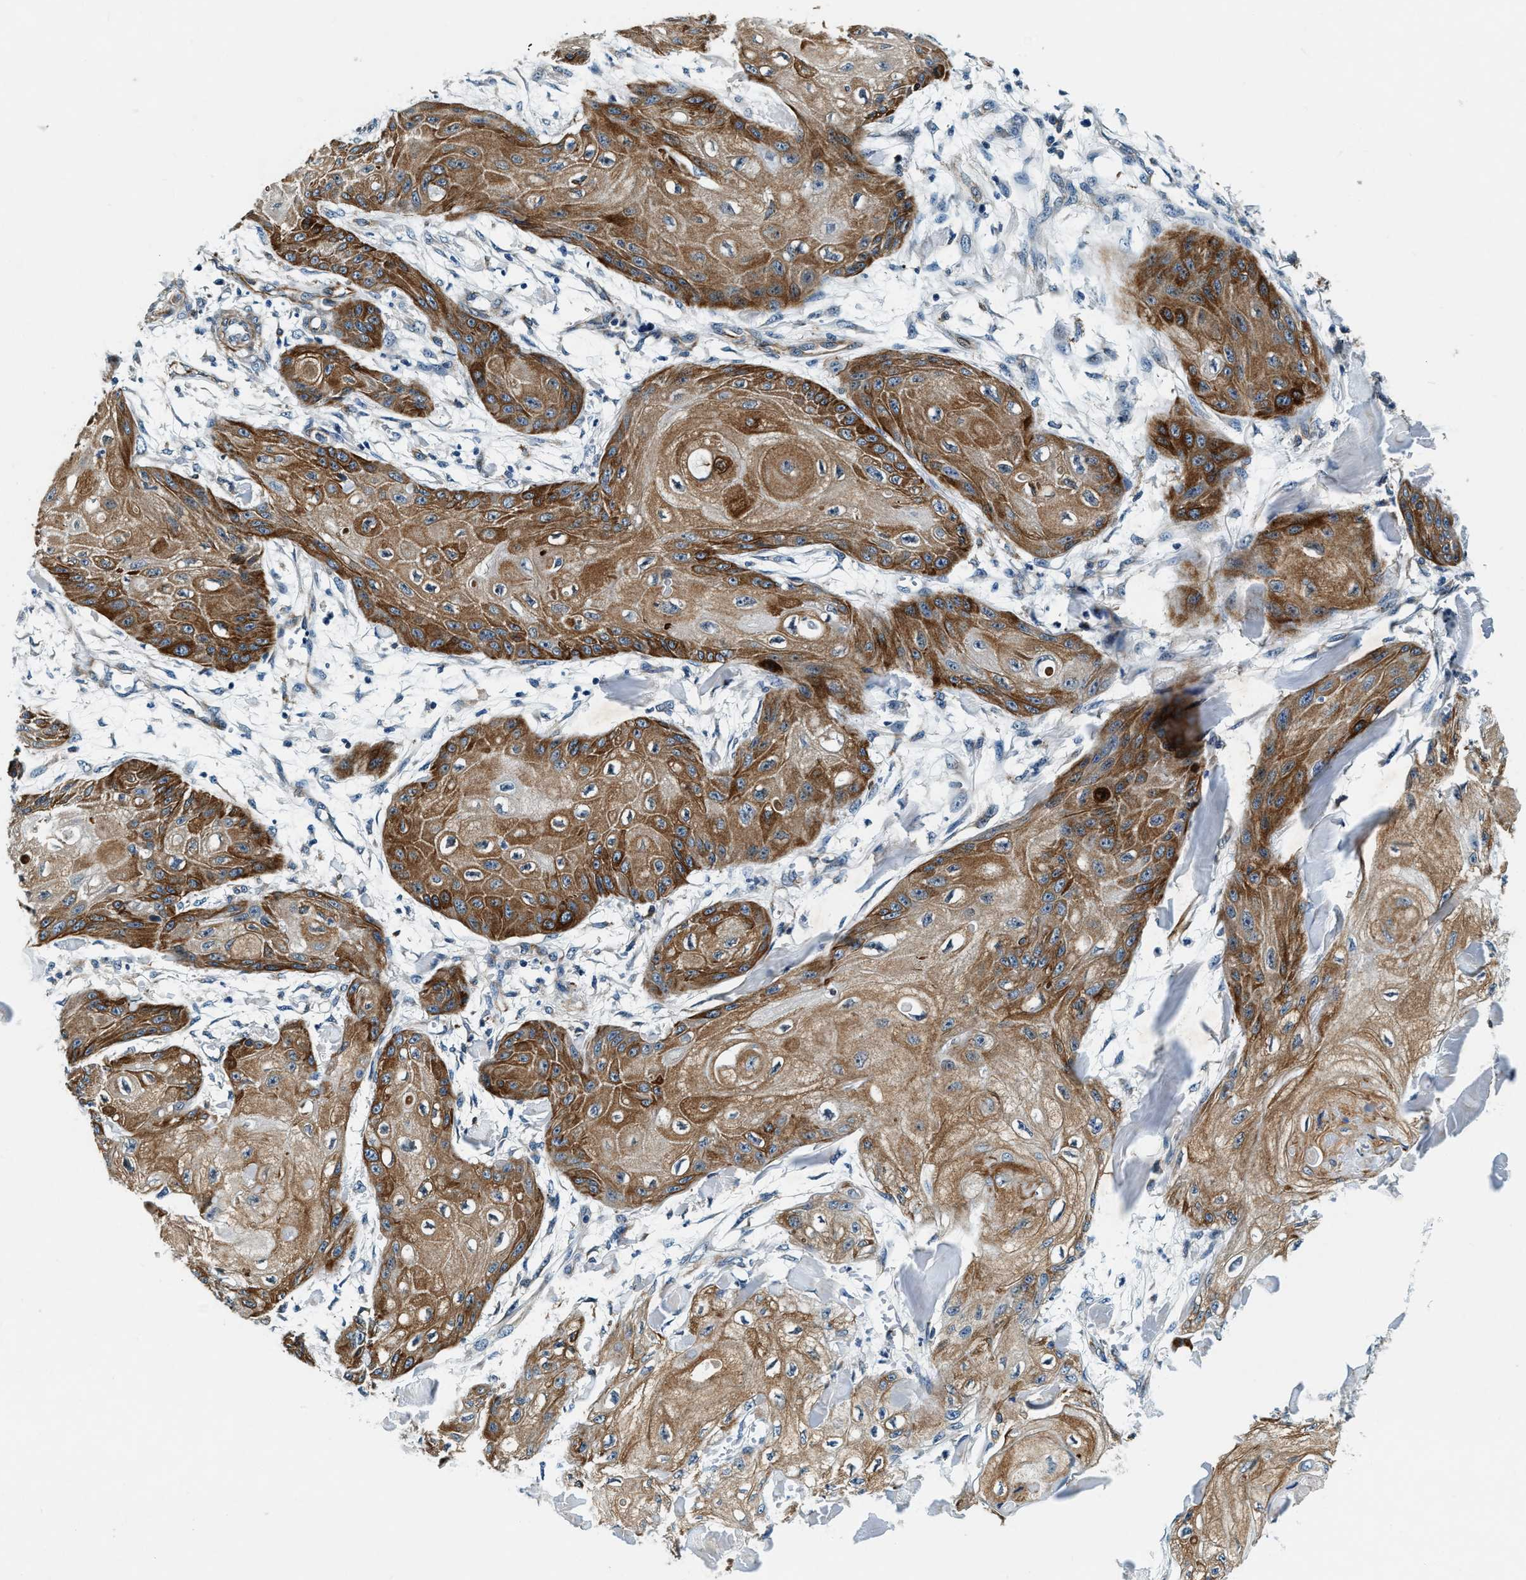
{"staining": {"intensity": "moderate", "quantity": ">75%", "location": "cytoplasmic/membranous"}, "tissue": "skin cancer", "cell_type": "Tumor cells", "image_type": "cancer", "snomed": [{"axis": "morphology", "description": "Squamous cell carcinoma, NOS"}, {"axis": "topography", "description": "Skin"}], "caption": "The photomicrograph shows staining of squamous cell carcinoma (skin), revealing moderate cytoplasmic/membranous protein expression (brown color) within tumor cells. The protein is stained brown, and the nuclei are stained in blue (DAB (3,3'-diaminobenzidine) IHC with brightfield microscopy, high magnification).", "gene": "C2orf66", "patient": {"sex": "male", "age": 74}}